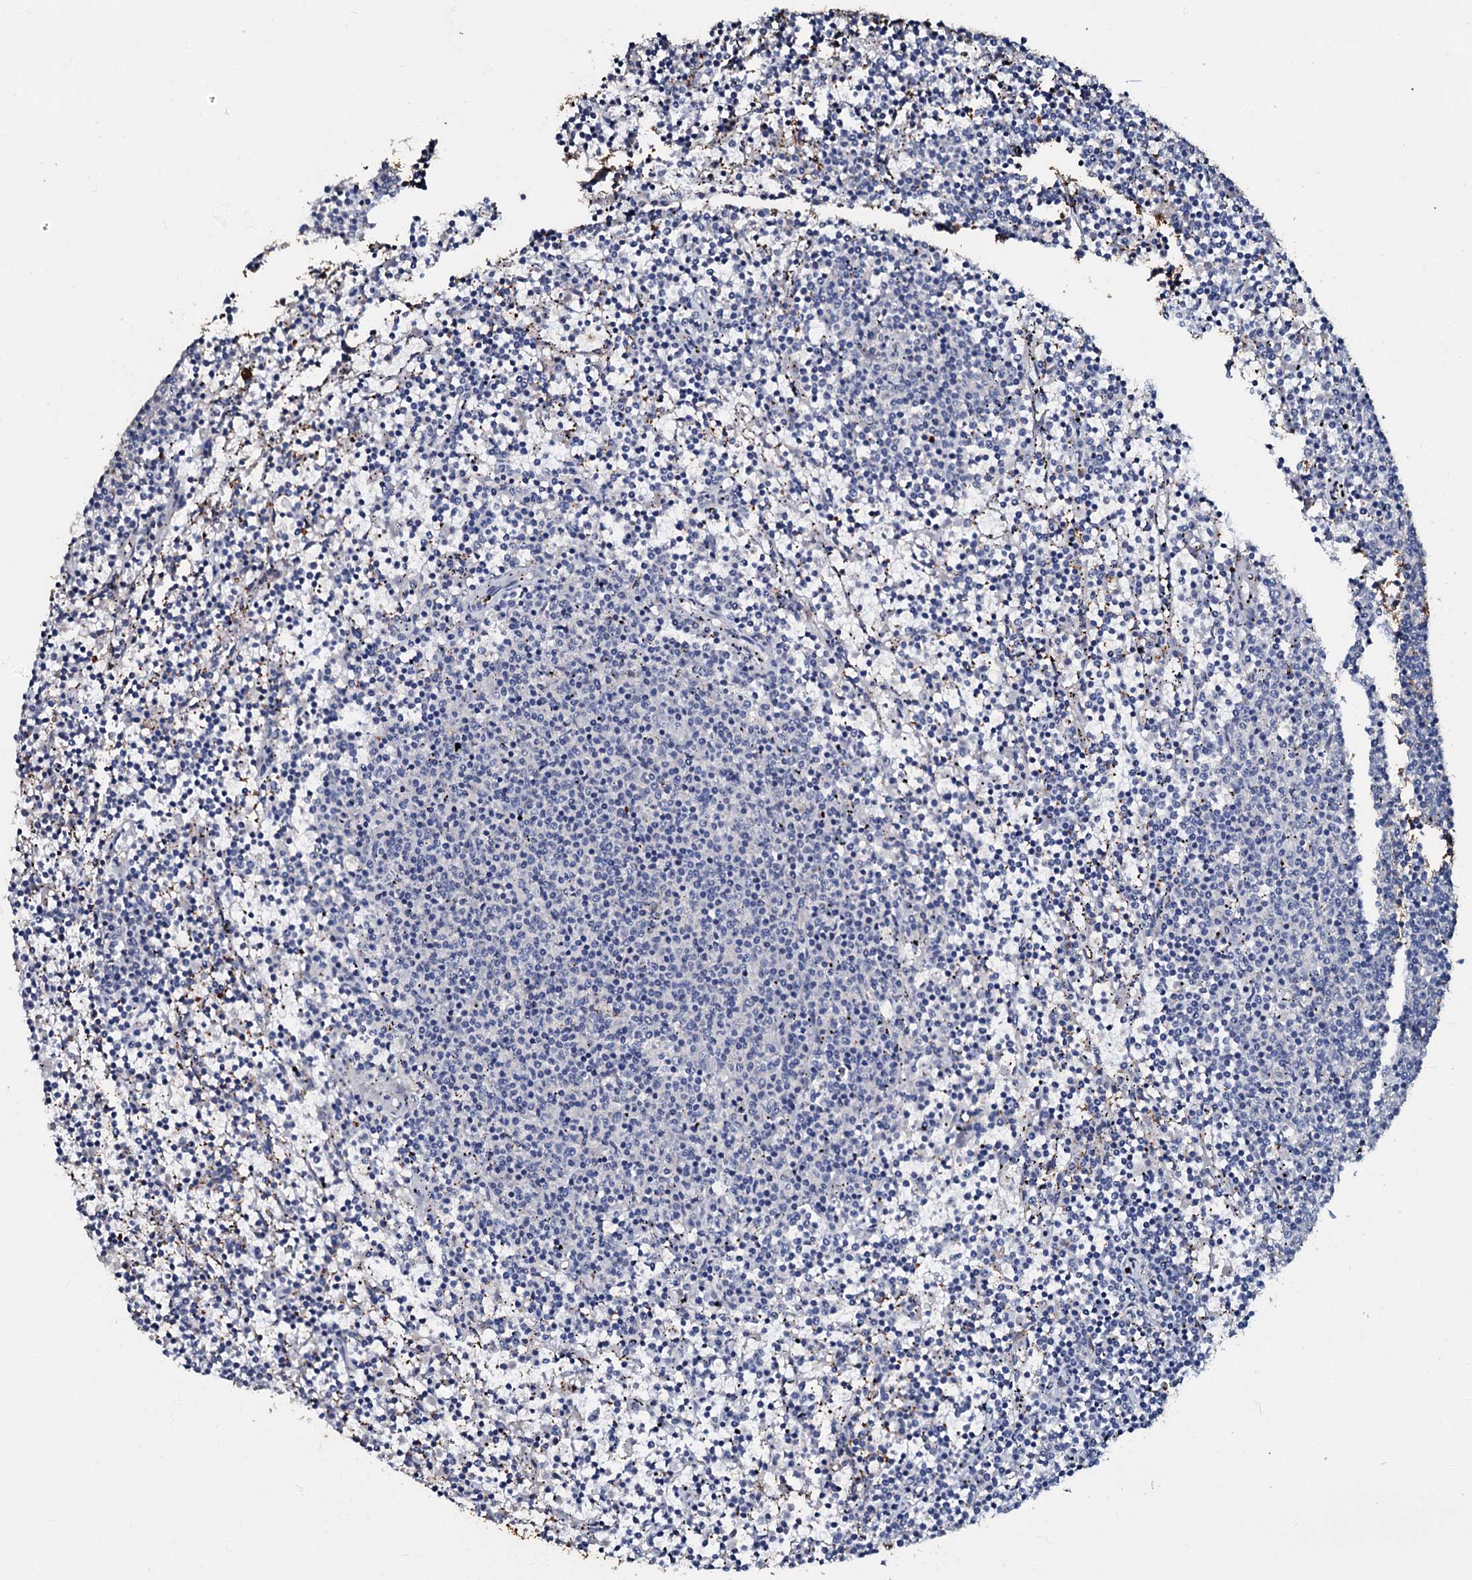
{"staining": {"intensity": "negative", "quantity": "none", "location": "none"}, "tissue": "lymphoma", "cell_type": "Tumor cells", "image_type": "cancer", "snomed": [{"axis": "morphology", "description": "Malignant lymphoma, non-Hodgkin's type, Low grade"}, {"axis": "topography", "description": "Spleen"}], "caption": "An IHC micrograph of low-grade malignant lymphoma, non-Hodgkin's type is shown. There is no staining in tumor cells of low-grade malignant lymphoma, non-Hodgkin's type. (DAB (3,3'-diaminobenzidine) immunohistochemistry (IHC) with hematoxylin counter stain).", "gene": "MANSC4", "patient": {"sex": "female", "age": 50}}